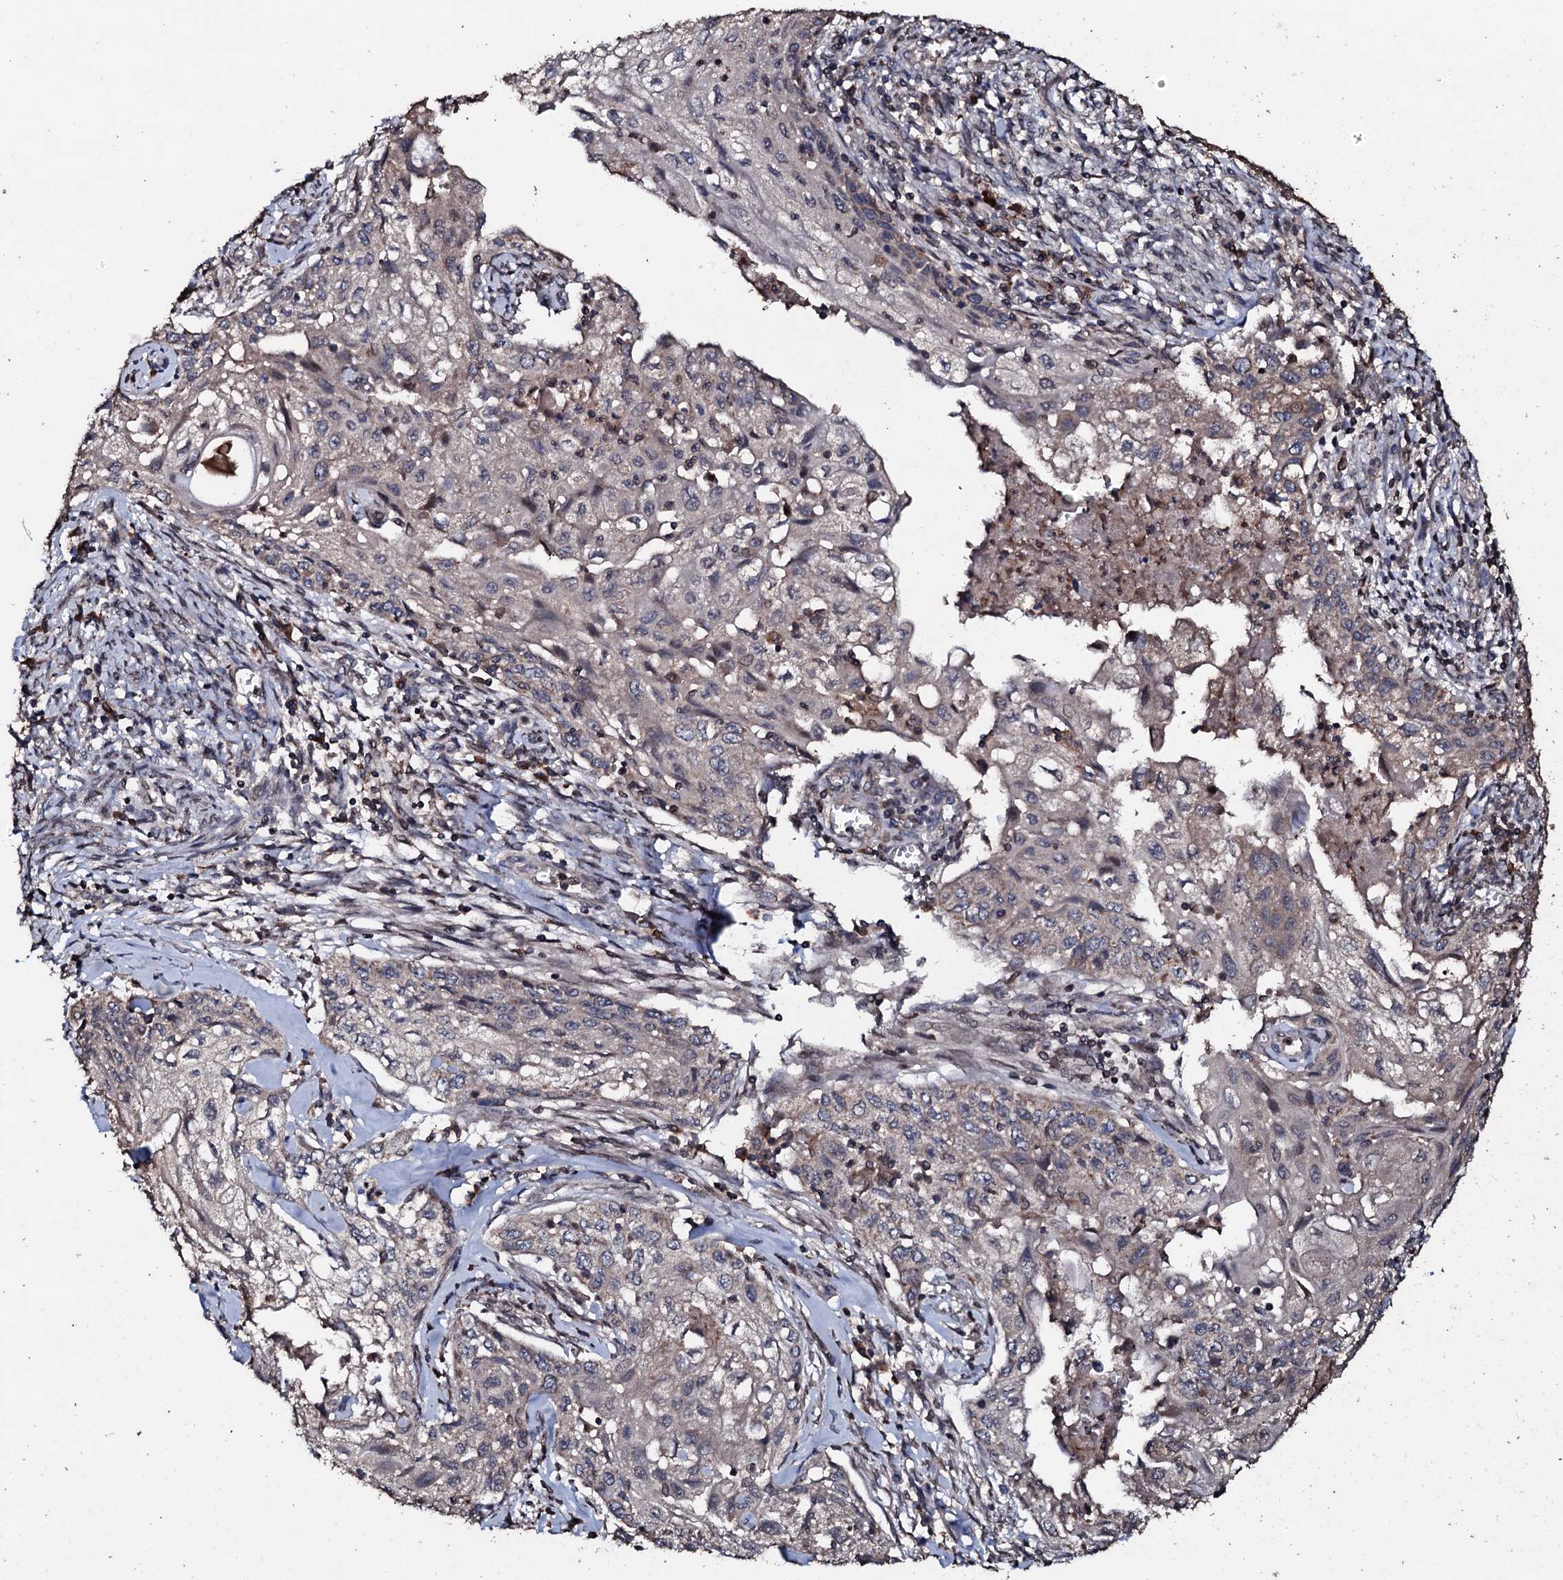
{"staining": {"intensity": "weak", "quantity": "<25%", "location": "cytoplasmic/membranous"}, "tissue": "cervical cancer", "cell_type": "Tumor cells", "image_type": "cancer", "snomed": [{"axis": "morphology", "description": "Squamous cell carcinoma, NOS"}, {"axis": "topography", "description": "Cervix"}], "caption": "Immunohistochemistry (IHC) of human cervical cancer (squamous cell carcinoma) demonstrates no staining in tumor cells.", "gene": "SDHAF2", "patient": {"sex": "female", "age": 67}}